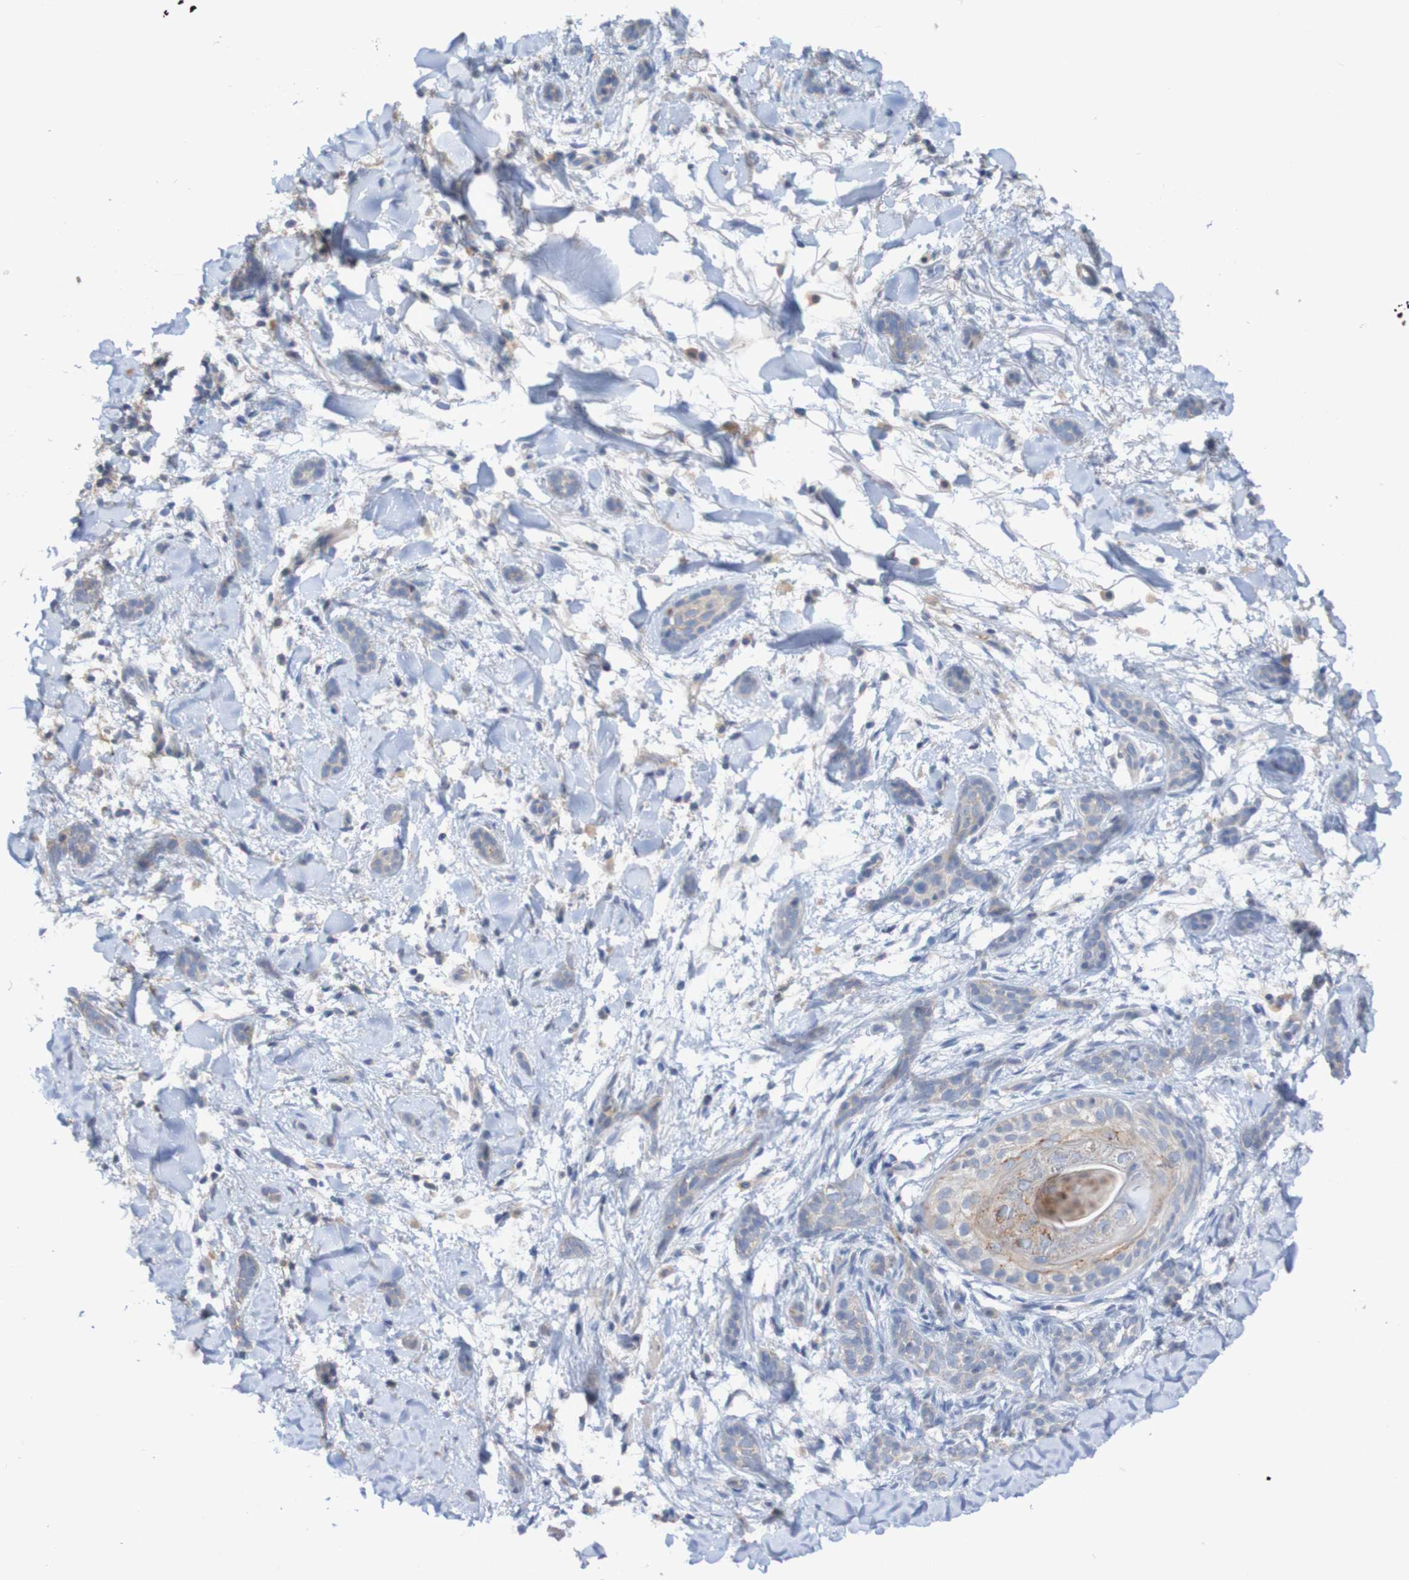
{"staining": {"intensity": "weak", "quantity": "<25%", "location": "cytoplasmic/membranous"}, "tissue": "skin cancer", "cell_type": "Tumor cells", "image_type": "cancer", "snomed": [{"axis": "morphology", "description": "Basal cell carcinoma"}, {"axis": "morphology", "description": "Adnexal tumor, benign"}, {"axis": "topography", "description": "Skin"}], "caption": "IHC image of neoplastic tissue: human basal cell carcinoma (skin) stained with DAB shows no significant protein staining in tumor cells.", "gene": "PHYH", "patient": {"sex": "female", "age": 42}}